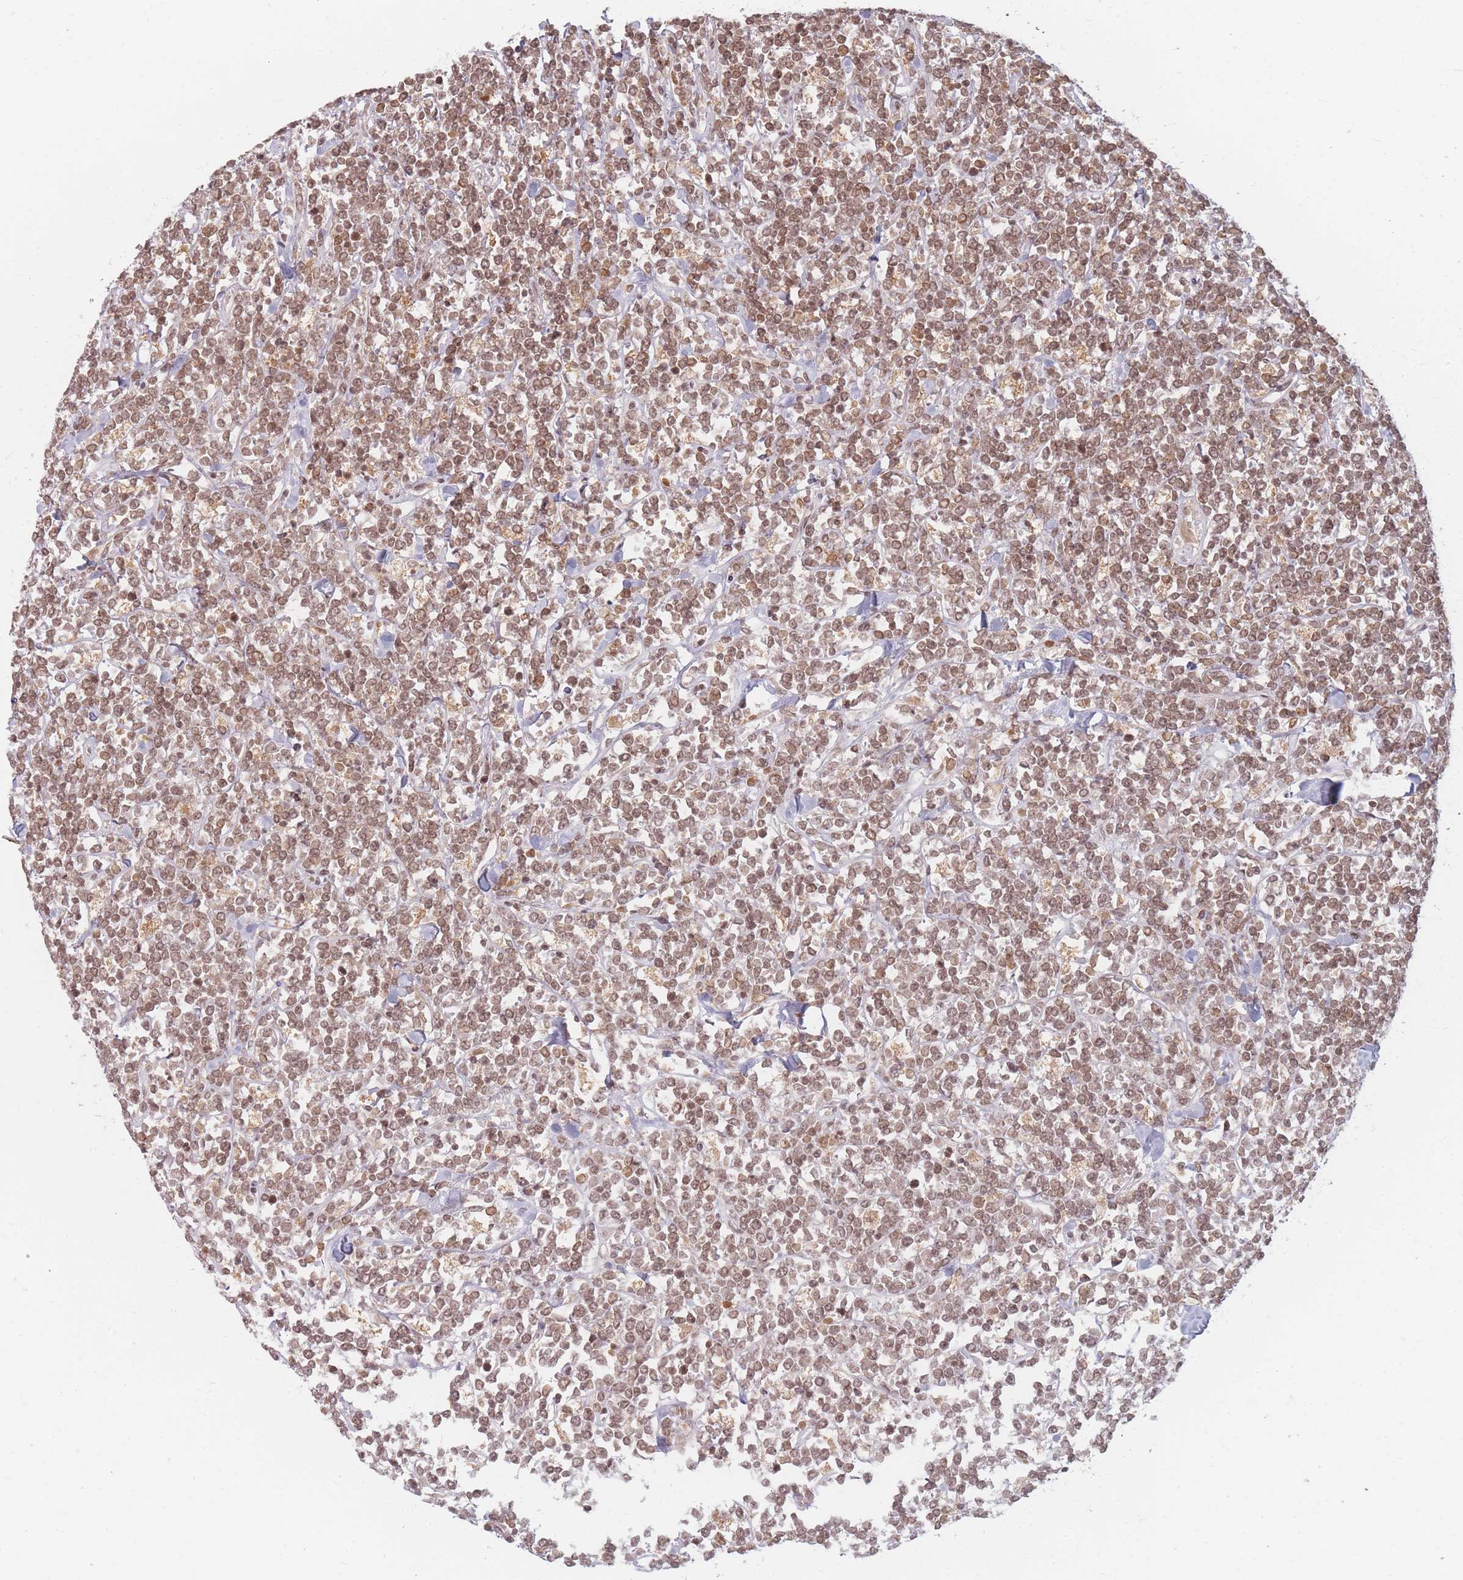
{"staining": {"intensity": "moderate", "quantity": ">75%", "location": "nuclear"}, "tissue": "lymphoma", "cell_type": "Tumor cells", "image_type": "cancer", "snomed": [{"axis": "morphology", "description": "Malignant lymphoma, non-Hodgkin's type, High grade"}, {"axis": "topography", "description": "Small intestine"}], "caption": "IHC staining of lymphoma, which displays medium levels of moderate nuclear expression in approximately >75% of tumor cells indicating moderate nuclear protein staining. The staining was performed using DAB (3,3'-diaminobenzidine) (brown) for protein detection and nuclei were counterstained in hematoxylin (blue).", "gene": "SPATA45", "patient": {"sex": "male", "age": 8}}